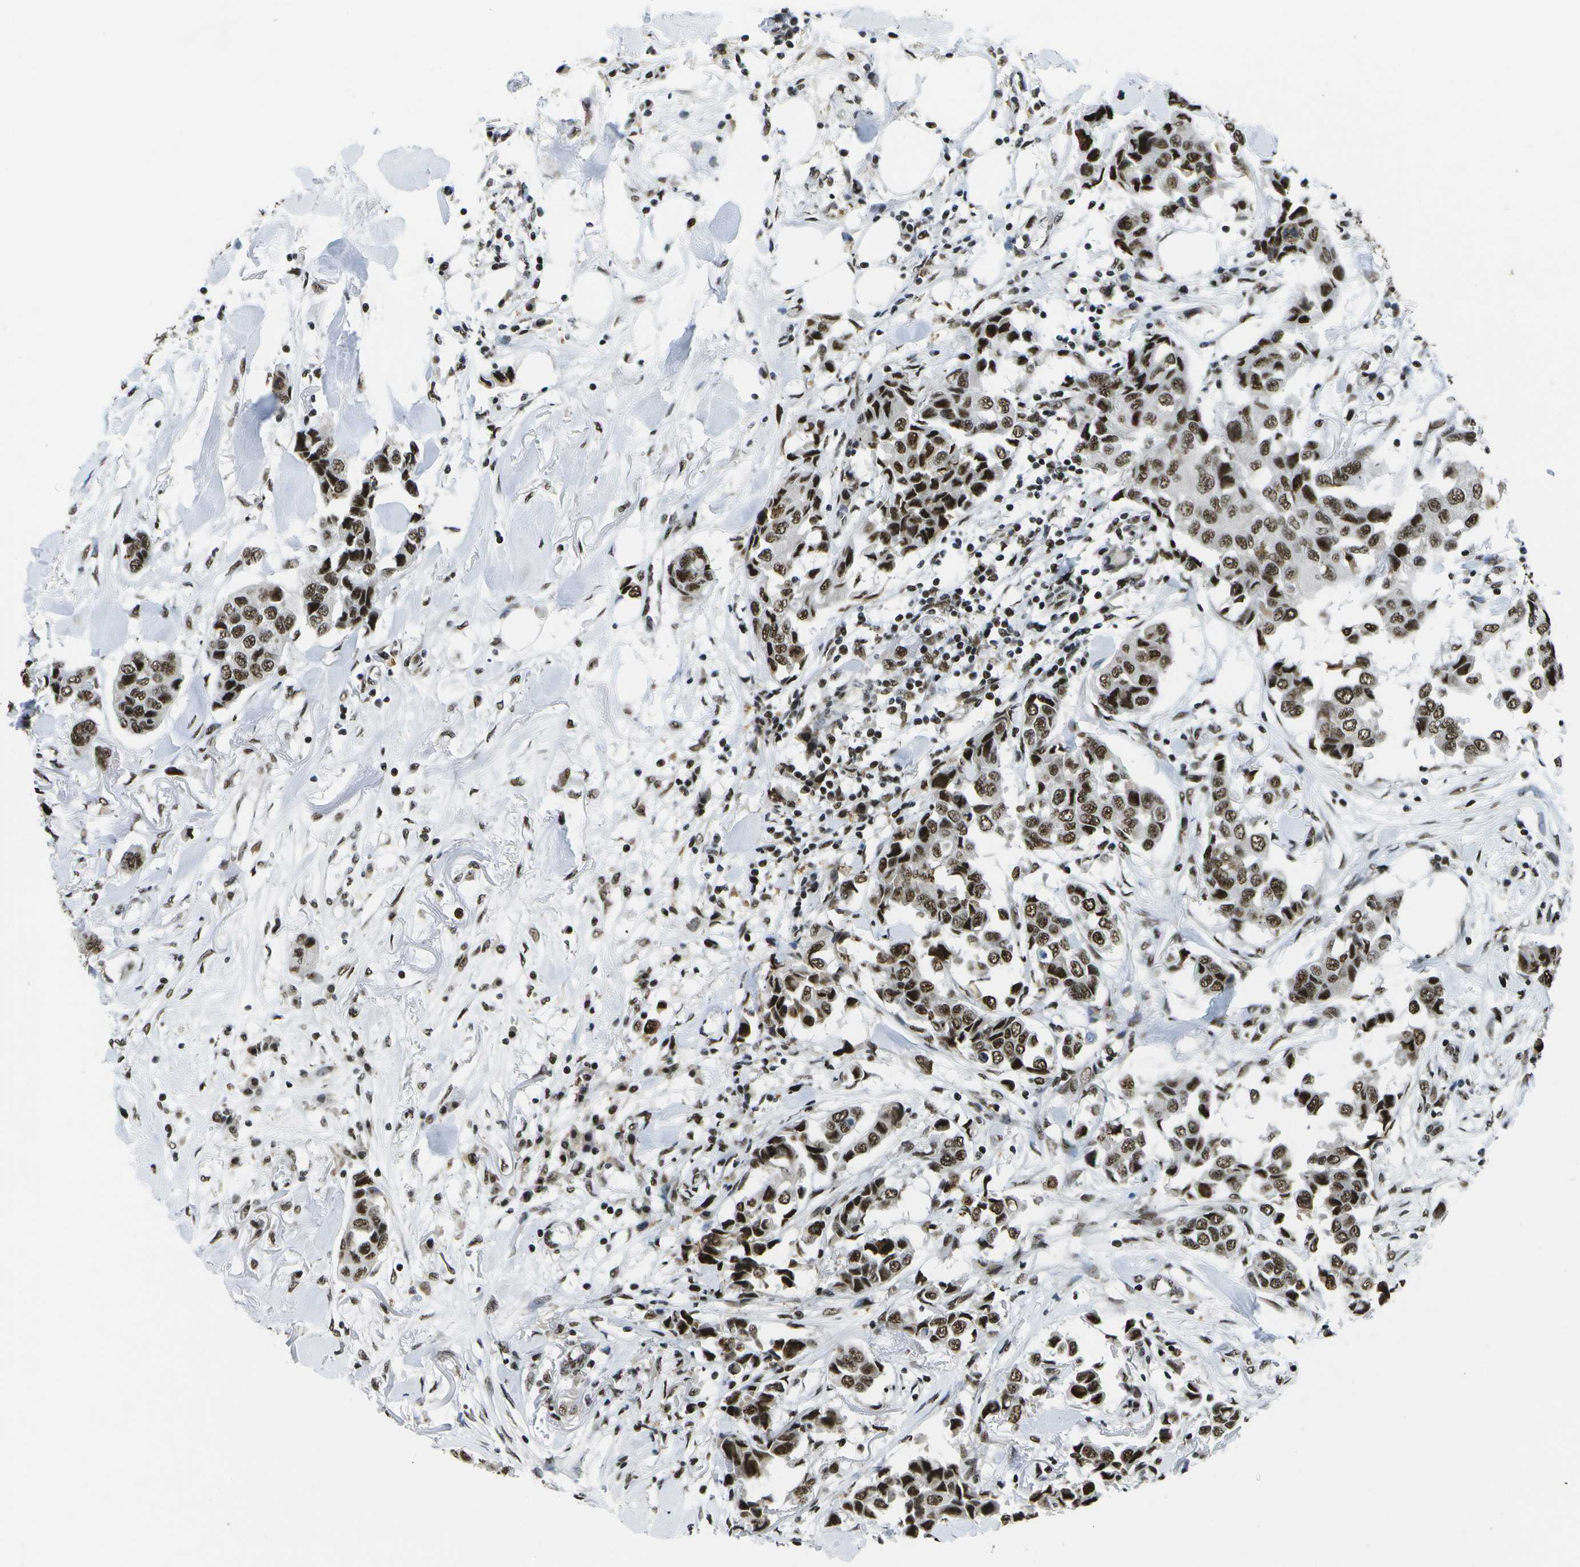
{"staining": {"intensity": "strong", "quantity": ">75%", "location": "nuclear"}, "tissue": "breast cancer", "cell_type": "Tumor cells", "image_type": "cancer", "snomed": [{"axis": "morphology", "description": "Duct carcinoma"}, {"axis": "topography", "description": "Breast"}], "caption": "Breast cancer (infiltrating ductal carcinoma) stained with a brown dye demonstrates strong nuclear positive positivity in approximately >75% of tumor cells.", "gene": "NSRP1", "patient": {"sex": "female", "age": 80}}